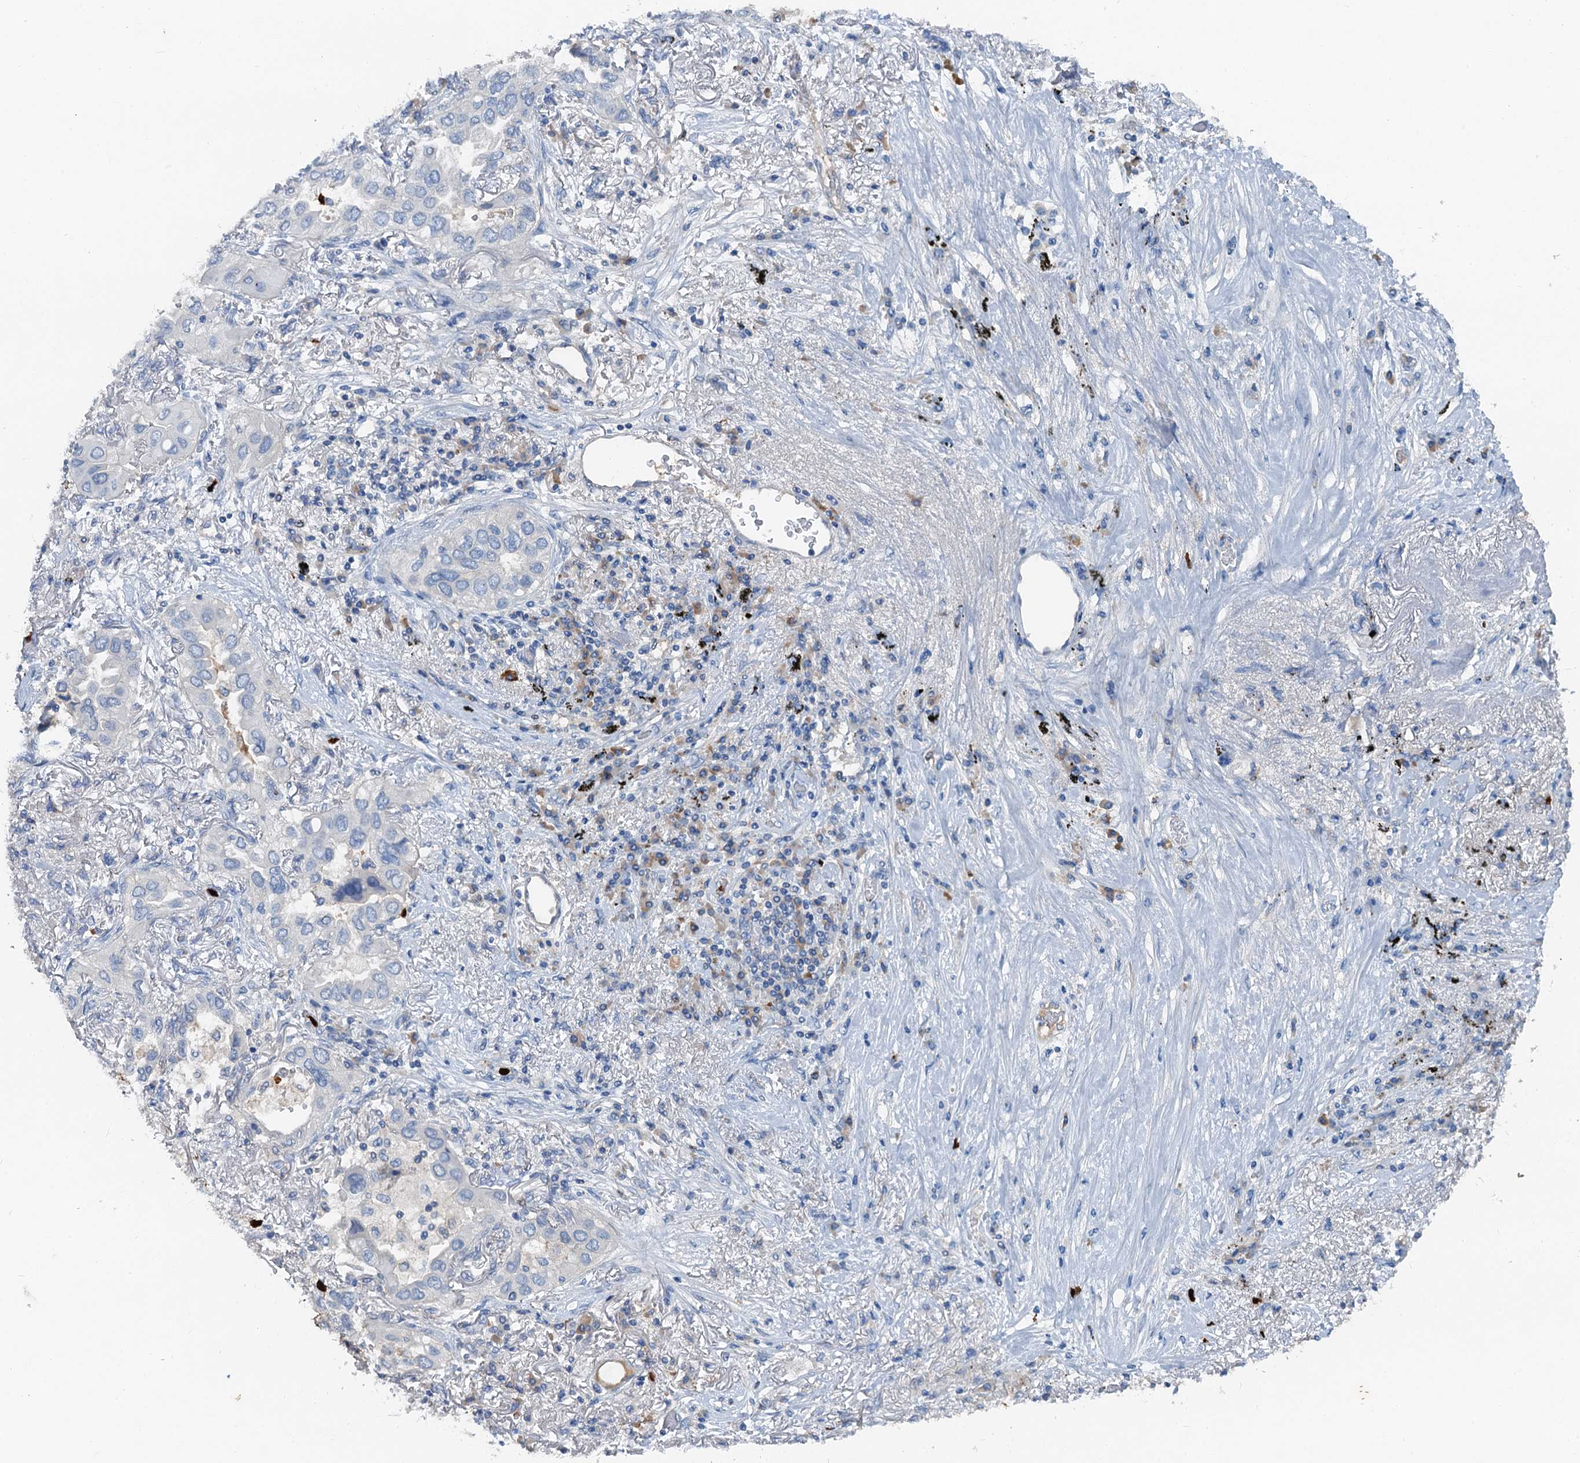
{"staining": {"intensity": "negative", "quantity": "none", "location": "none"}, "tissue": "lung cancer", "cell_type": "Tumor cells", "image_type": "cancer", "snomed": [{"axis": "morphology", "description": "Adenocarcinoma, NOS"}, {"axis": "topography", "description": "Lung"}], "caption": "Lung adenocarcinoma was stained to show a protein in brown. There is no significant positivity in tumor cells.", "gene": "OTOA", "patient": {"sex": "female", "age": 76}}